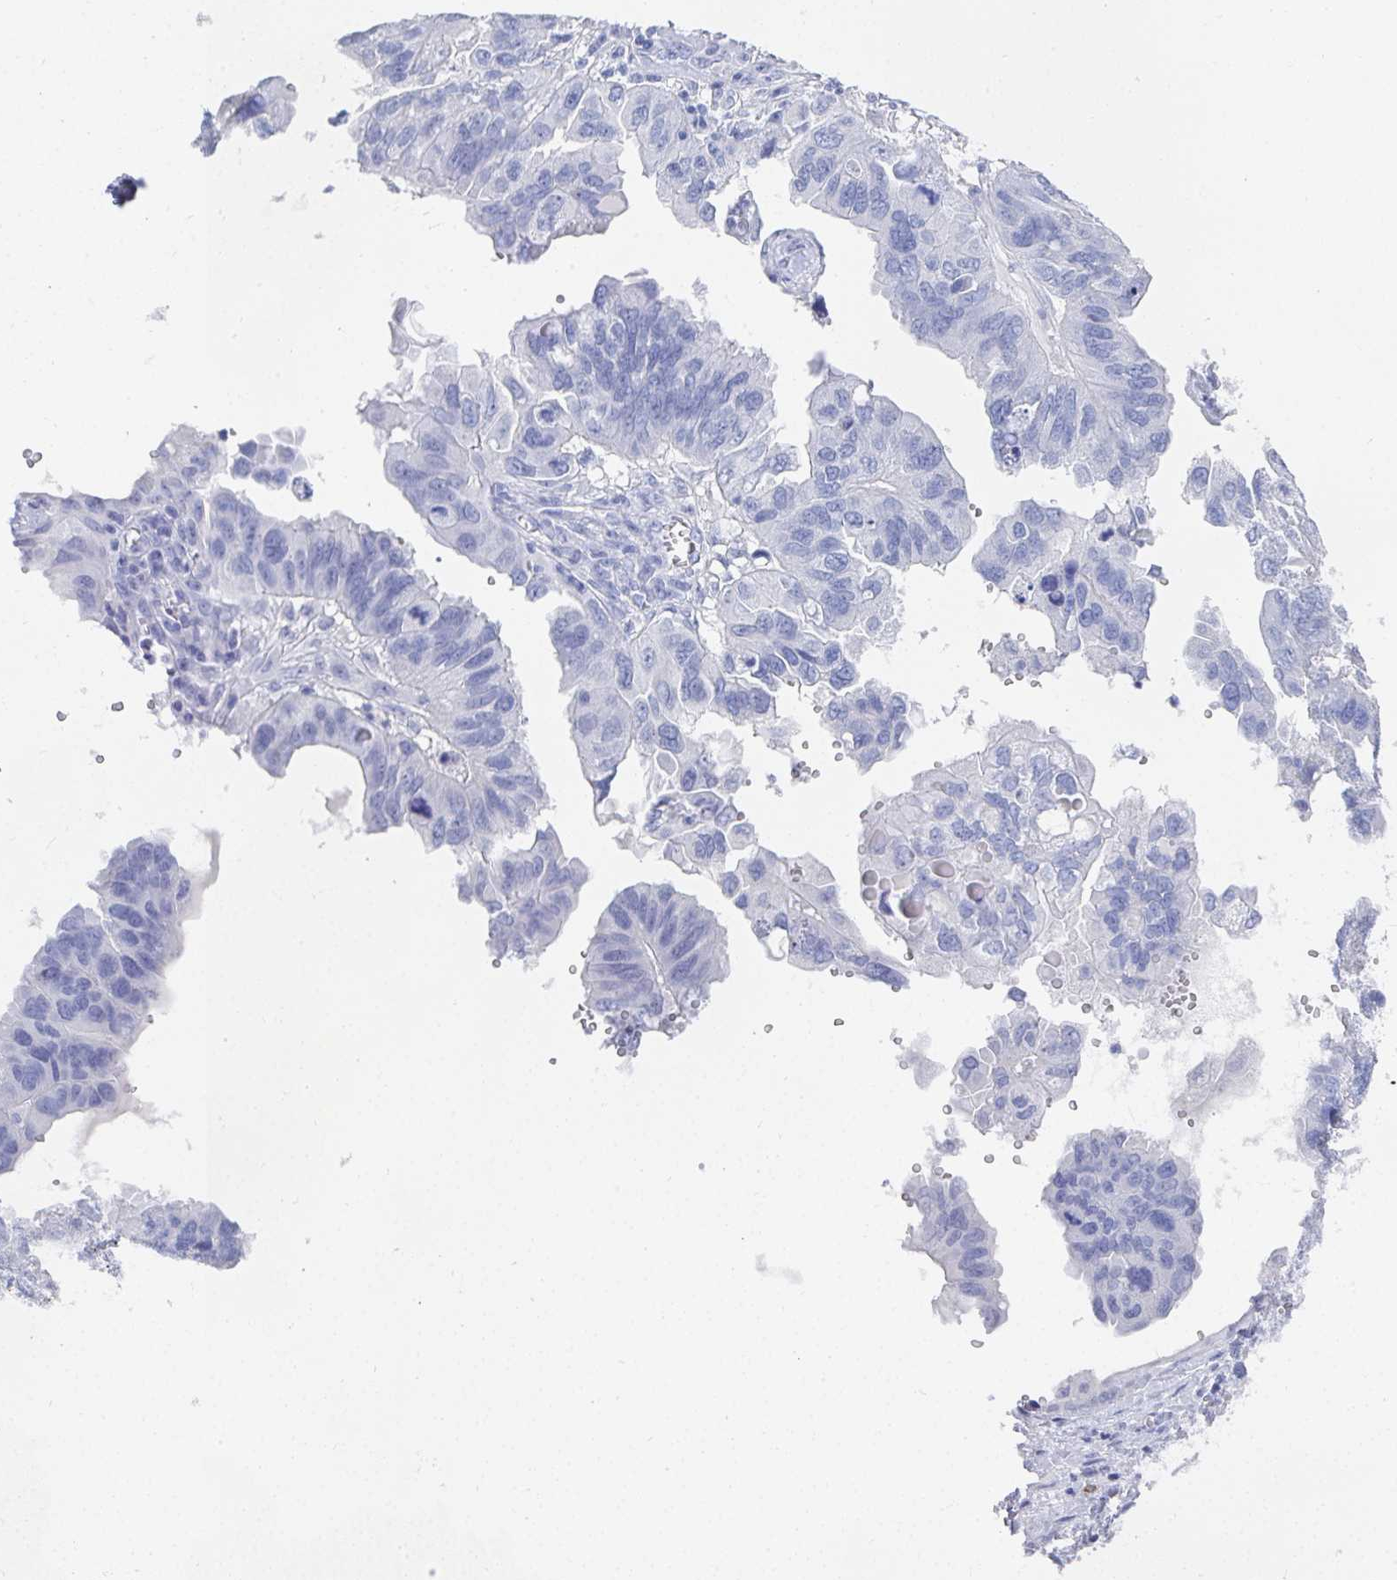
{"staining": {"intensity": "negative", "quantity": "none", "location": "none"}, "tissue": "ovarian cancer", "cell_type": "Tumor cells", "image_type": "cancer", "snomed": [{"axis": "morphology", "description": "Cystadenocarcinoma, serous, NOS"}, {"axis": "topography", "description": "Ovary"}], "caption": "Ovarian cancer (serous cystadenocarcinoma) was stained to show a protein in brown. There is no significant expression in tumor cells. (DAB immunohistochemistry with hematoxylin counter stain).", "gene": "GRIA1", "patient": {"sex": "female", "age": 79}}